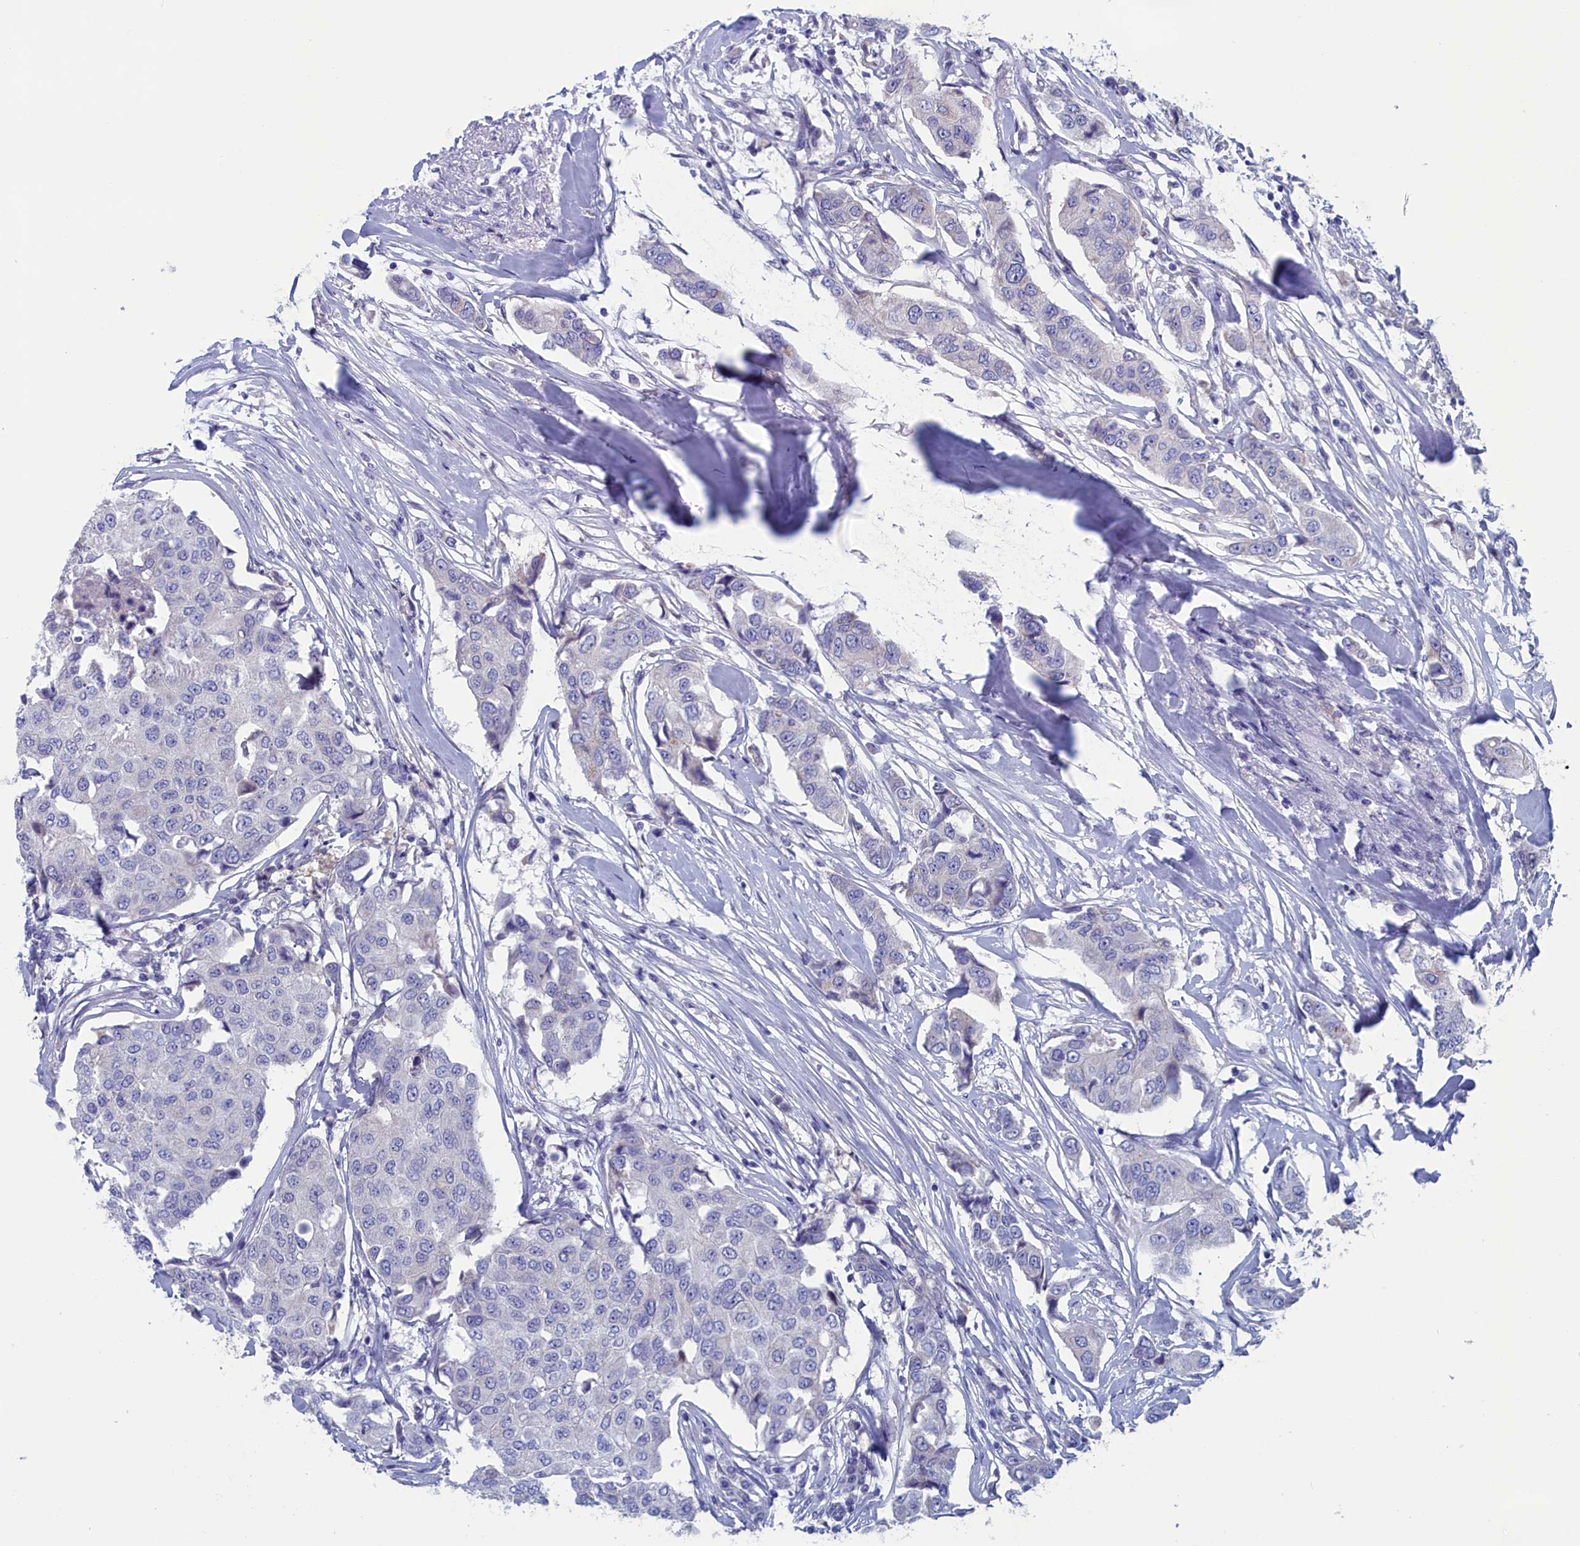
{"staining": {"intensity": "negative", "quantity": "none", "location": "none"}, "tissue": "breast cancer", "cell_type": "Tumor cells", "image_type": "cancer", "snomed": [{"axis": "morphology", "description": "Duct carcinoma"}, {"axis": "topography", "description": "Breast"}], "caption": "Immunohistochemical staining of human breast cancer (infiltrating ductal carcinoma) exhibits no significant expression in tumor cells.", "gene": "NIBAN3", "patient": {"sex": "female", "age": 80}}